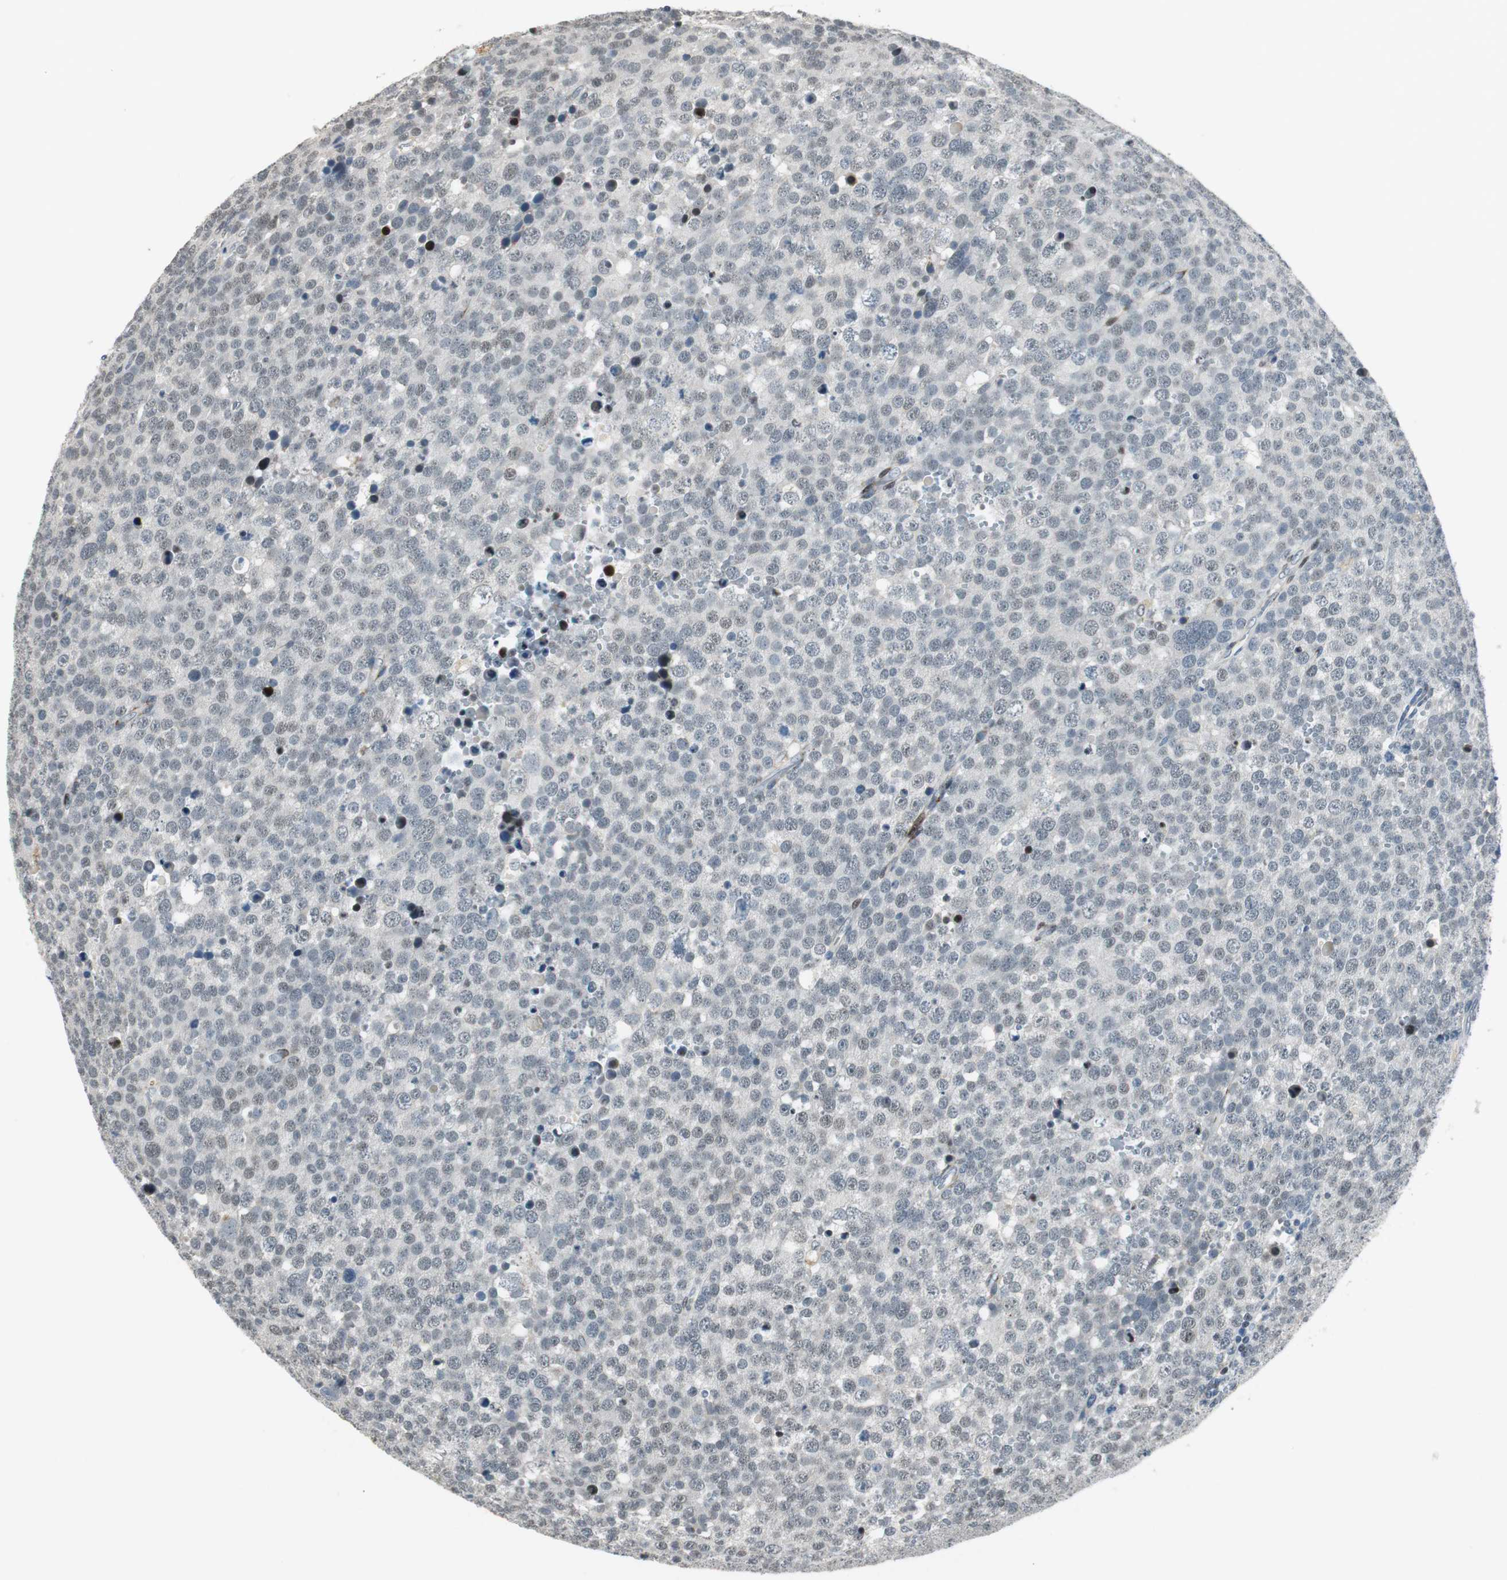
{"staining": {"intensity": "negative", "quantity": "none", "location": "none"}, "tissue": "testis cancer", "cell_type": "Tumor cells", "image_type": "cancer", "snomed": [{"axis": "morphology", "description": "Seminoma, NOS"}, {"axis": "topography", "description": "Testis"}], "caption": "This photomicrograph is of testis cancer (seminoma) stained with IHC to label a protein in brown with the nuclei are counter-stained blue. There is no staining in tumor cells.", "gene": "AJUBA", "patient": {"sex": "male", "age": 71}}